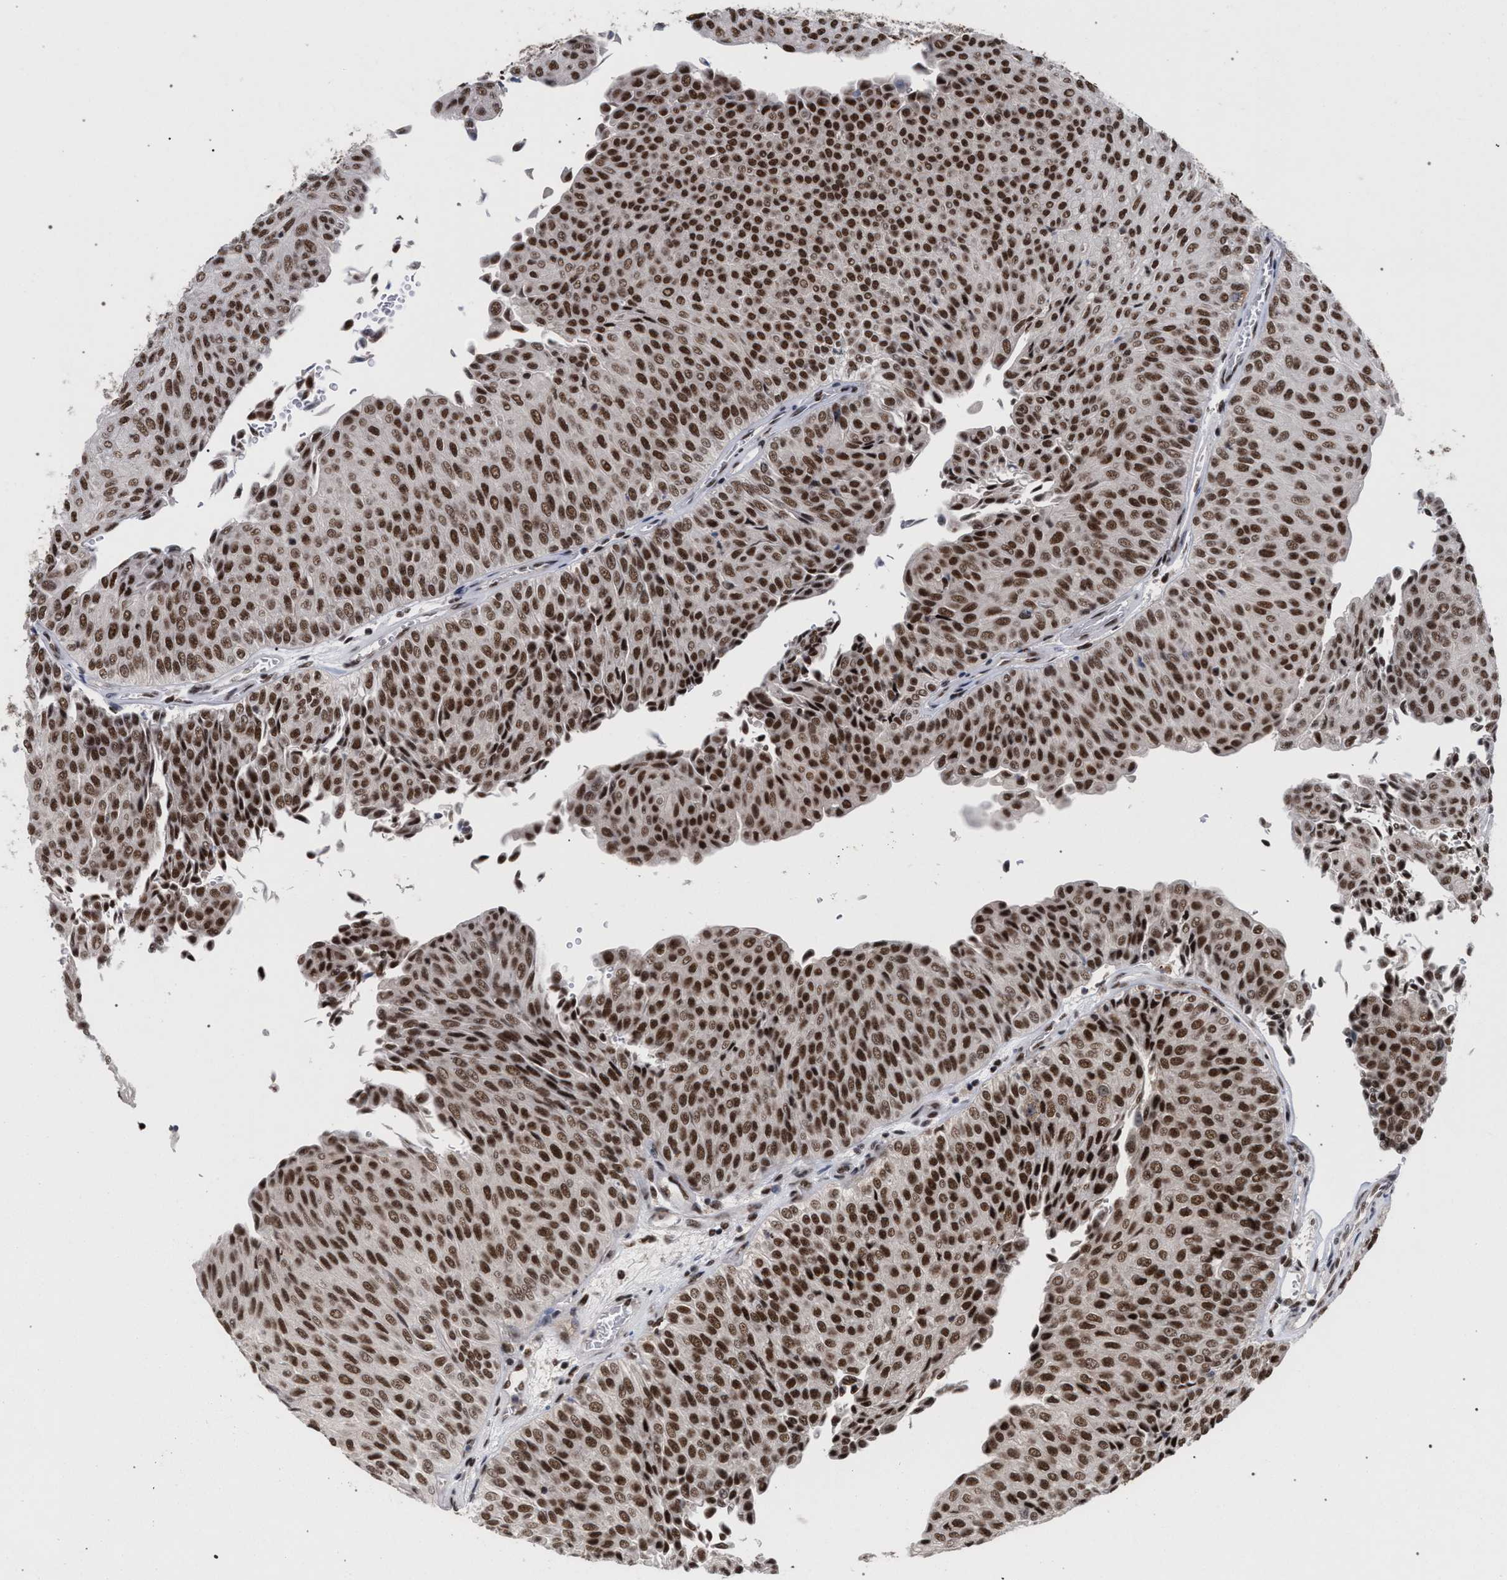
{"staining": {"intensity": "strong", "quantity": ">75%", "location": "nuclear"}, "tissue": "urothelial cancer", "cell_type": "Tumor cells", "image_type": "cancer", "snomed": [{"axis": "morphology", "description": "Urothelial carcinoma, Low grade"}, {"axis": "topography", "description": "Urinary bladder"}], "caption": "Tumor cells display high levels of strong nuclear staining in about >75% of cells in human urothelial cancer.", "gene": "SCAF4", "patient": {"sex": "male", "age": 78}}